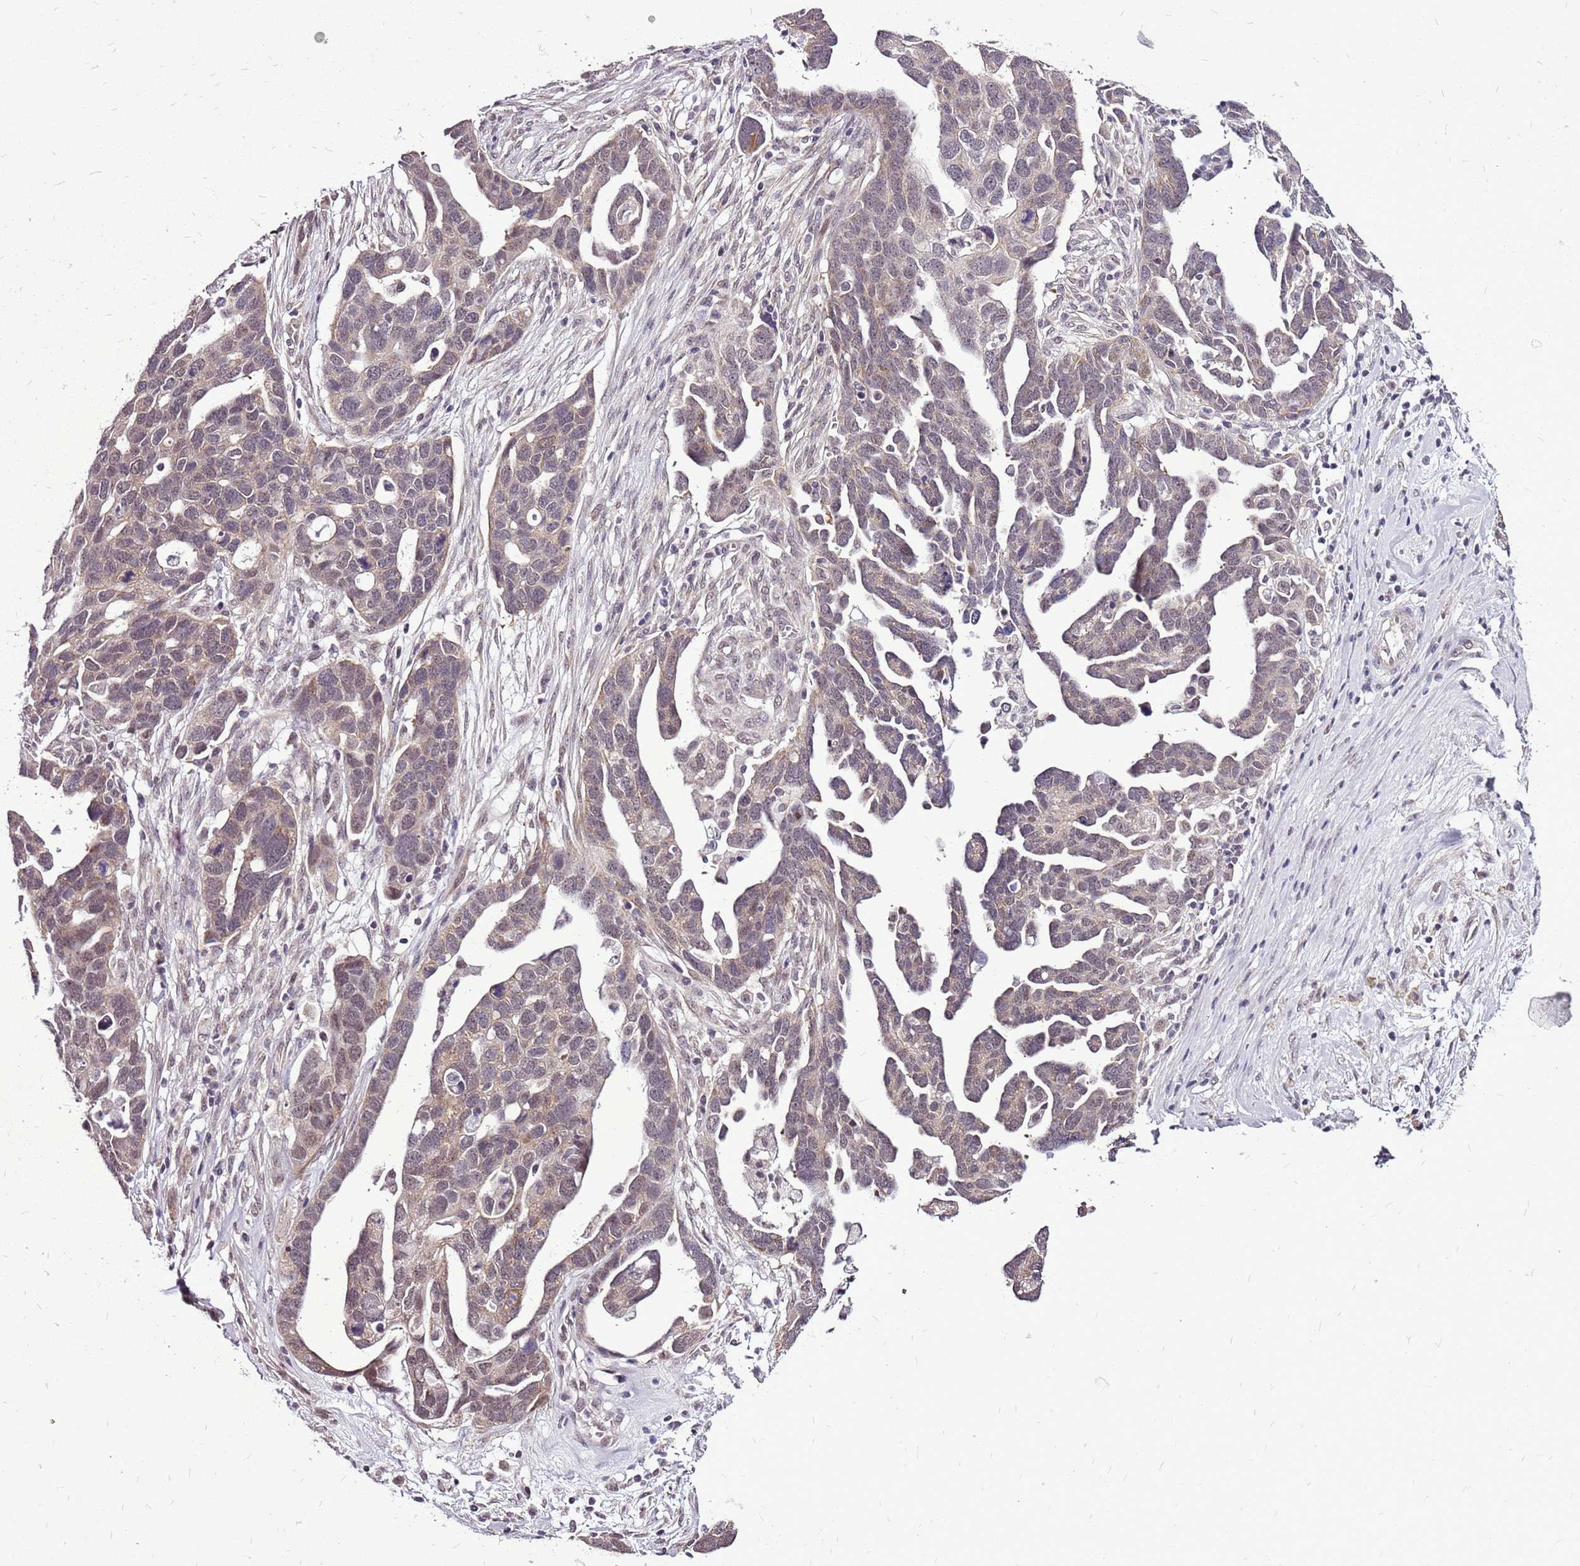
{"staining": {"intensity": "weak", "quantity": "25%-75%", "location": "cytoplasmic/membranous,nuclear"}, "tissue": "ovarian cancer", "cell_type": "Tumor cells", "image_type": "cancer", "snomed": [{"axis": "morphology", "description": "Cystadenocarcinoma, serous, NOS"}, {"axis": "topography", "description": "Ovary"}], "caption": "This image displays serous cystadenocarcinoma (ovarian) stained with immunohistochemistry (IHC) to label a protein in brown. The cytoplasmic/membranous and nuclear of tumor cells show weak positivity for the protein. Nuclei are counter-stained blue.", "gene": "CCDC166", "patient": {"sex": "female", "age": 54}}